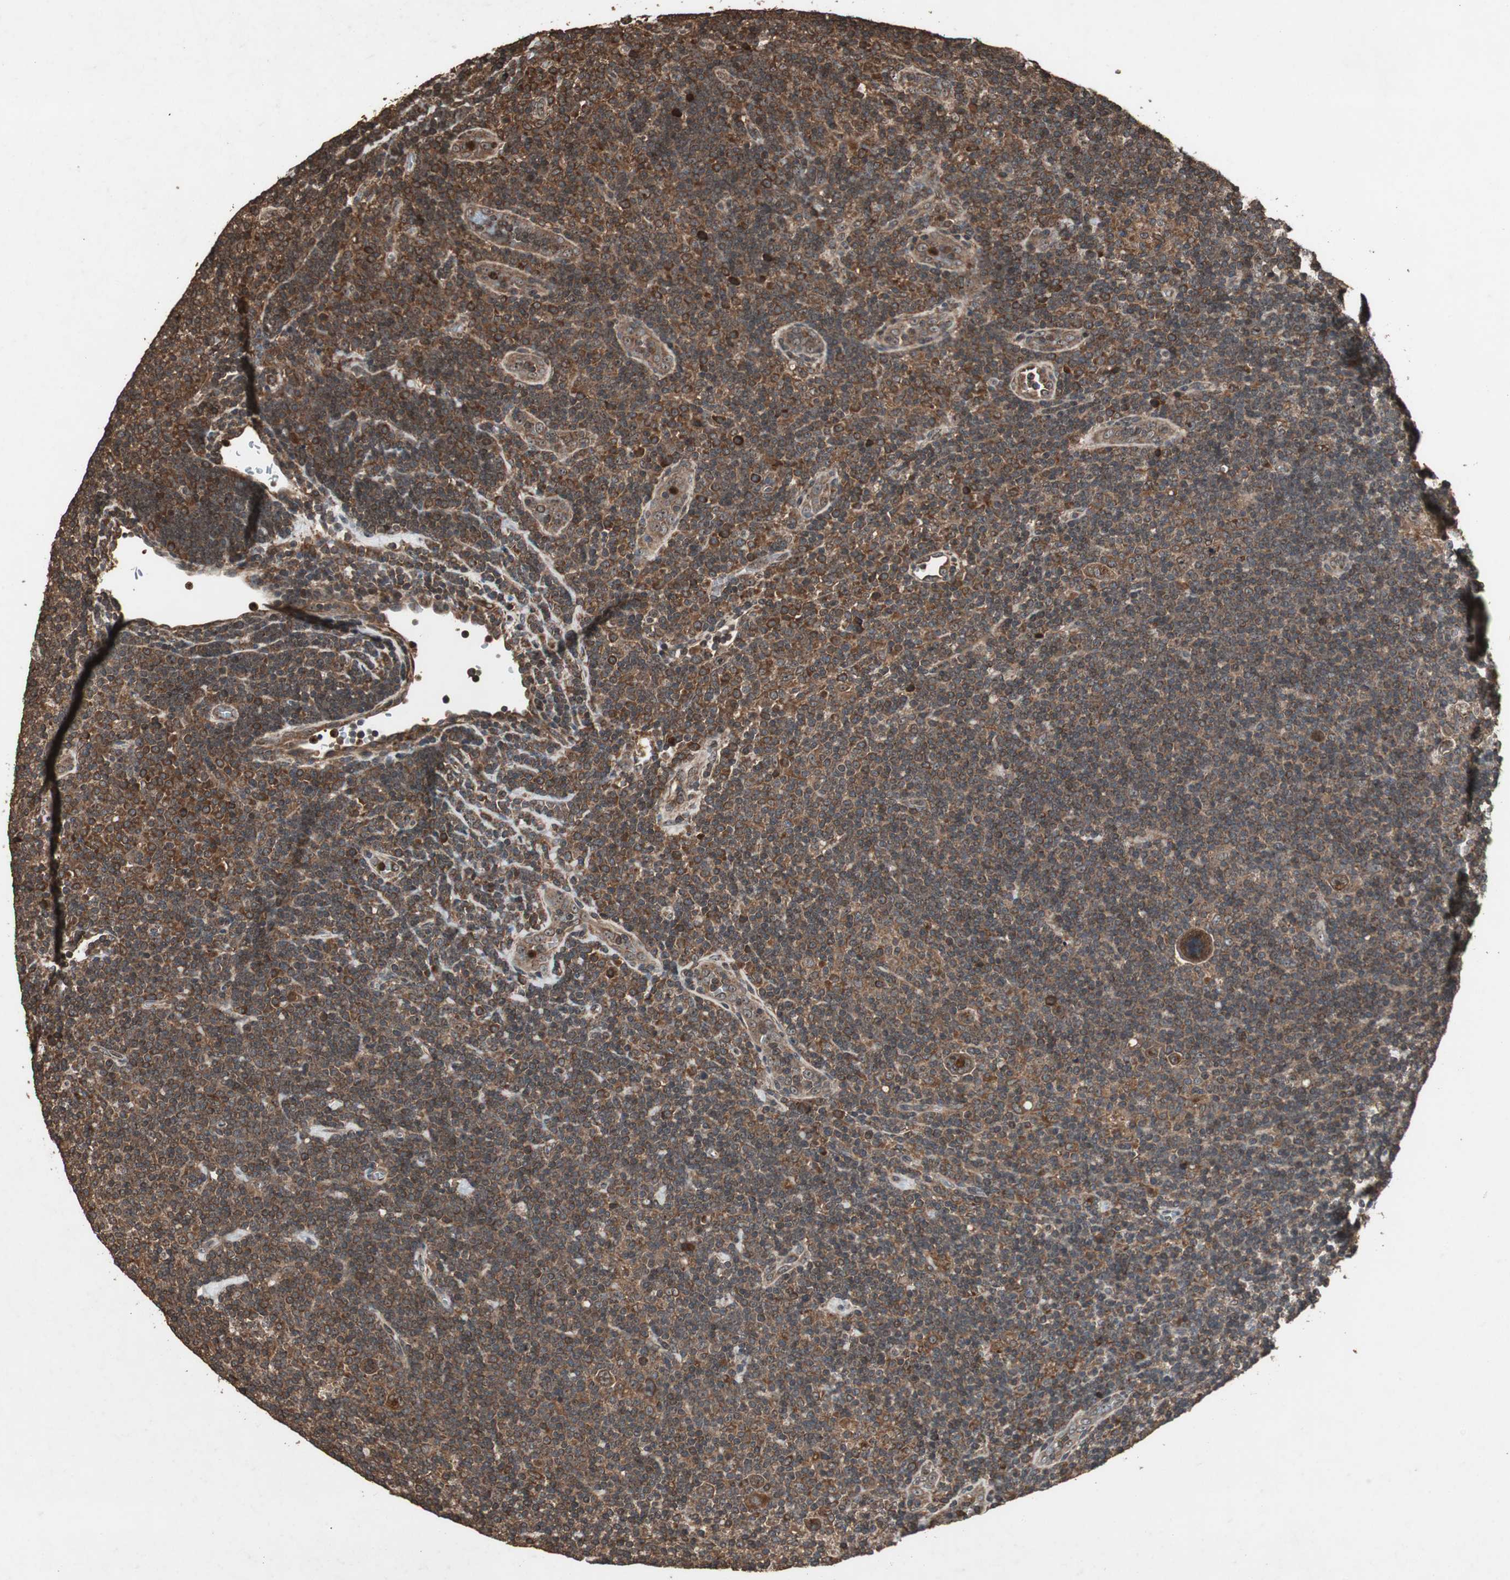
{"staining": {"intensity": "moderate", "quantity": ">75%", "location": "cytoplasmic/membranous"}, "tissue": "lymphoma", "cell_type": "Tumor cells", "image_type": "cancer", "snomed": [{"axis": "morphology", "description": "Hodgkin's disease, NOS"}, {"axis": "topography", "description": "Lymph node"}], "caption": "Protein expression analysis of human lymphoma reveals moderate cytoplasmic/membranous staining in about >75% of tumor cells. Immunohistochemistry stains the protein in brown and the nuclei are stained blue.", "gene": "LAMTOR5", "patient": {"sex": "female", "age": 57}}